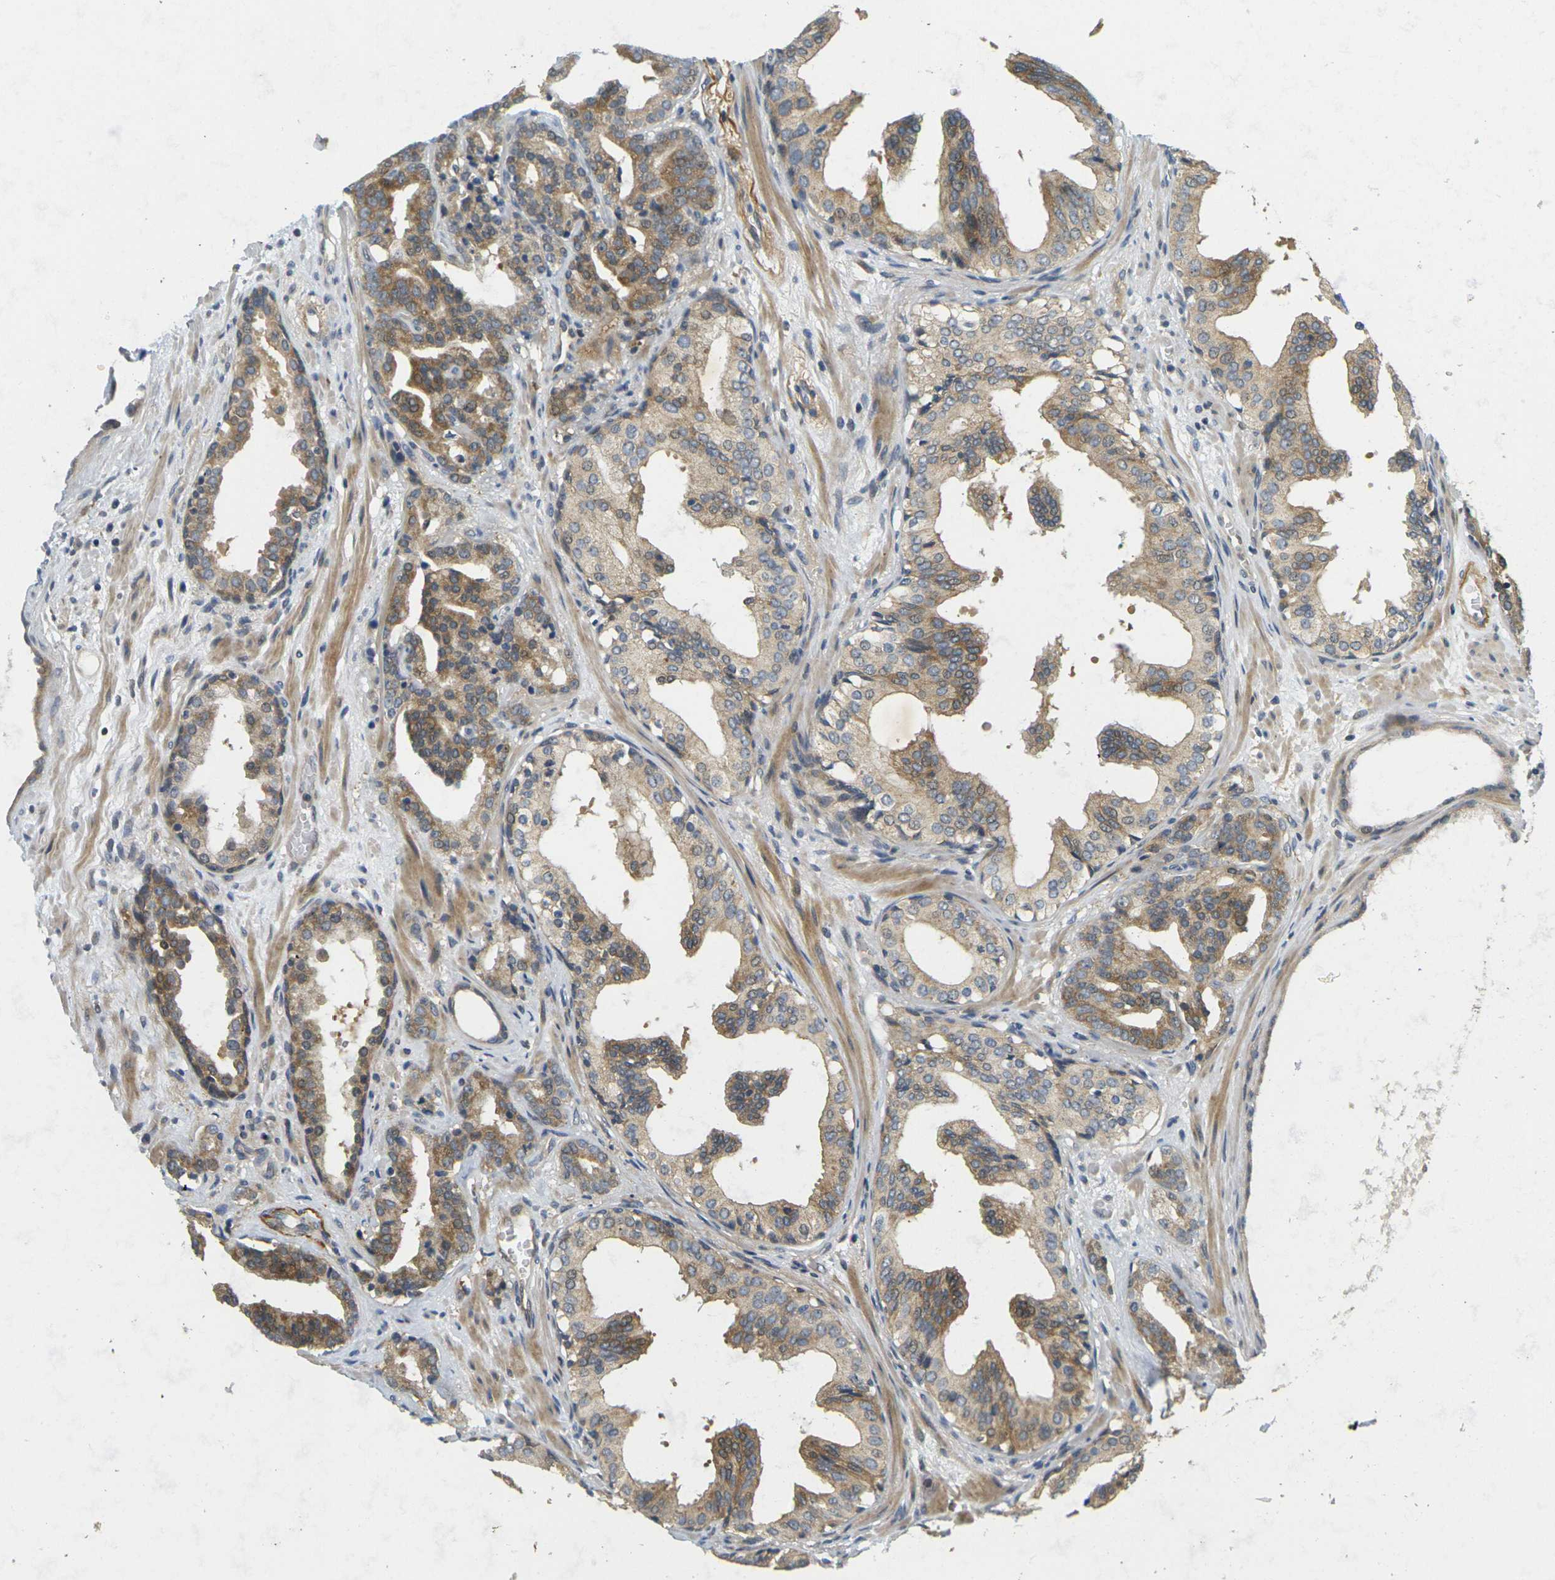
{"staining": {"intensity": "moderate", "quantity": ">75%", "location": "cytoplasmic/membranous"}, "tissue": "prostate cancer", "cell_type": "Tumor cells", "image_type": "cancer", "snomed": [{"axis": "morphology", "description": "Adenocarcinoma, Low grade"}, {"axis": "topography", "description": "Prostate"}], "caption": "Human low-grade adenocarcinoma (prostate) stained with a brown dye demonstrates moderate cytoplasmic/membranous positive positivity in about >75% of tumor cells.", "gene": "KLHL8", "patient": {"sex": "male", "age": 63}}